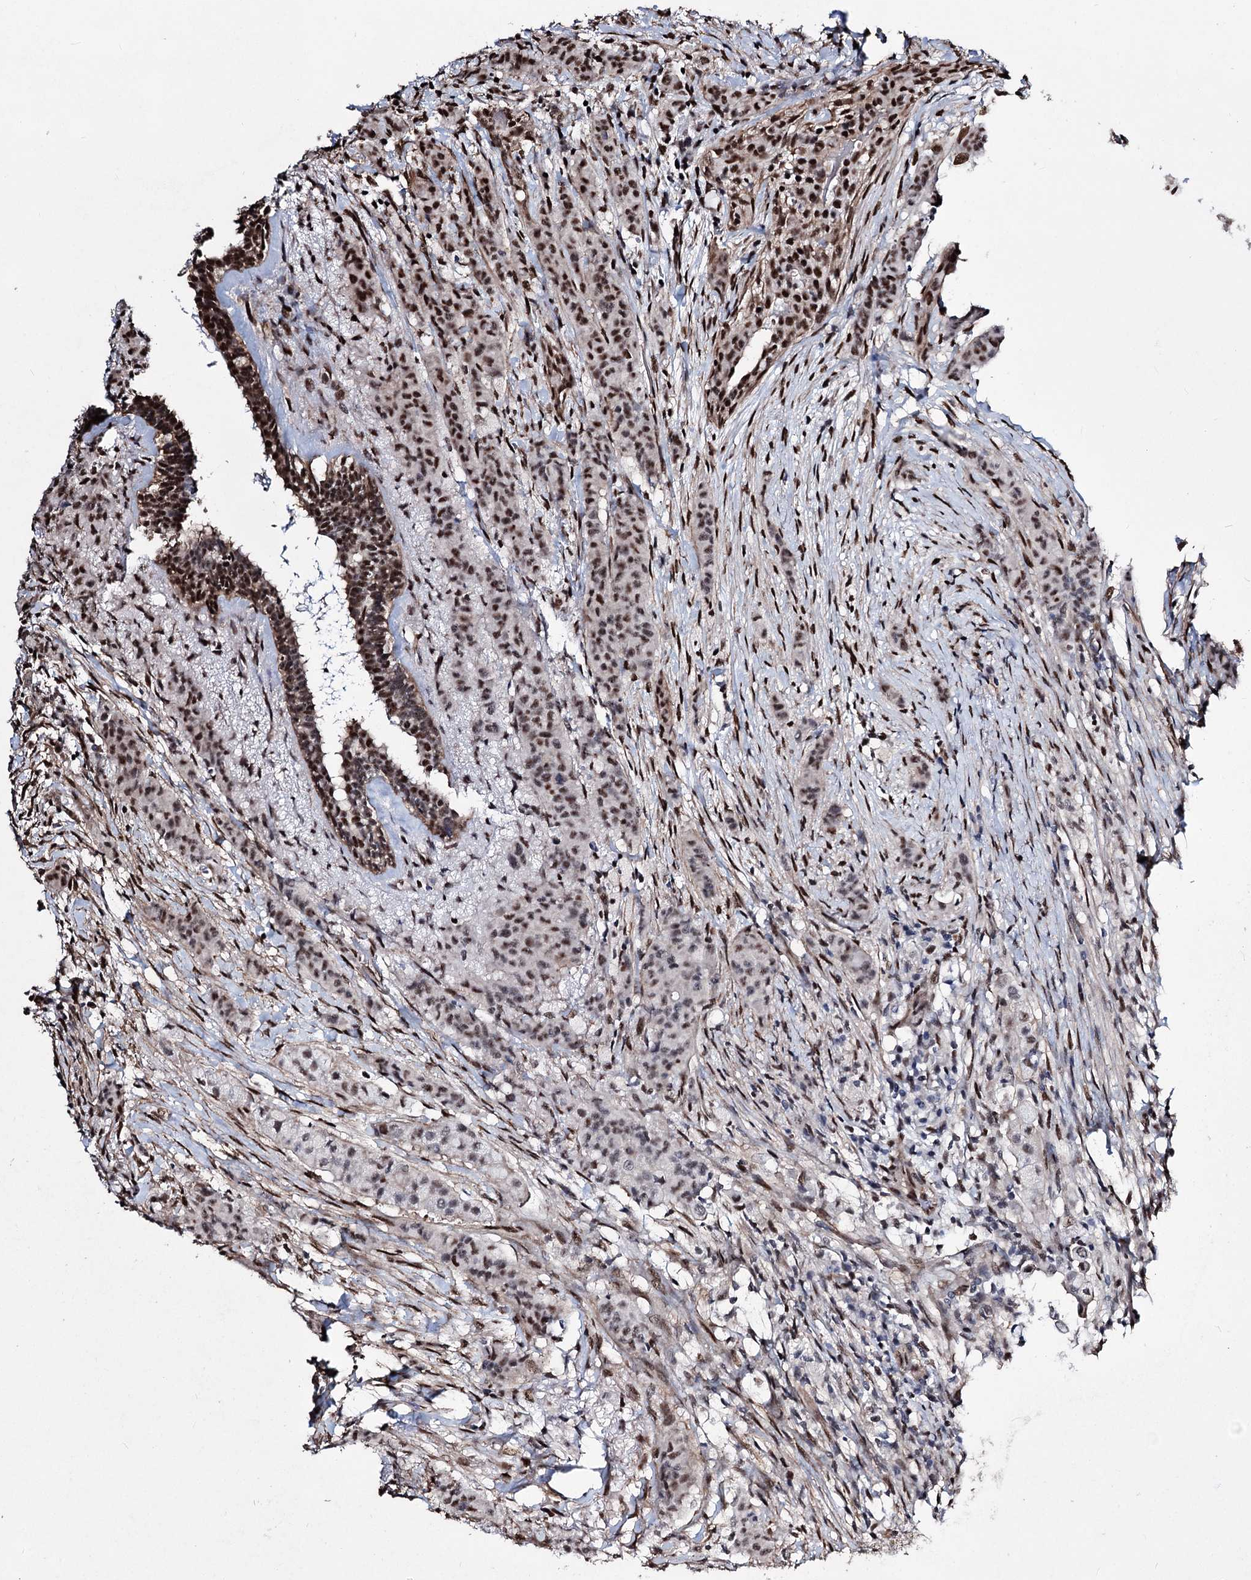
{"staining": {"intensity": "moderate", "quantity": "25%-75%", "location": "nuclear"}, "tissue": "breast cancer", "cell_type": "Tumor cells", "image_type": "cancer", "snomed": [{"axis": "morphology", "description": "Duct carcinoma"}, {"axis": "topography", "description": "Breast"}], "caption": "Protein expression analysis of intraductal carcinoma (breast) demonstrates moderate nuclear expression in approximately 25%-75% of tumor cells. The protein is stained brown, and the nuclei are stained in blue (DAB IHC with brightfield microscopy, high magnification).", "gene": "CHMP7", "patient": {"sex": "female", "age": 40}}